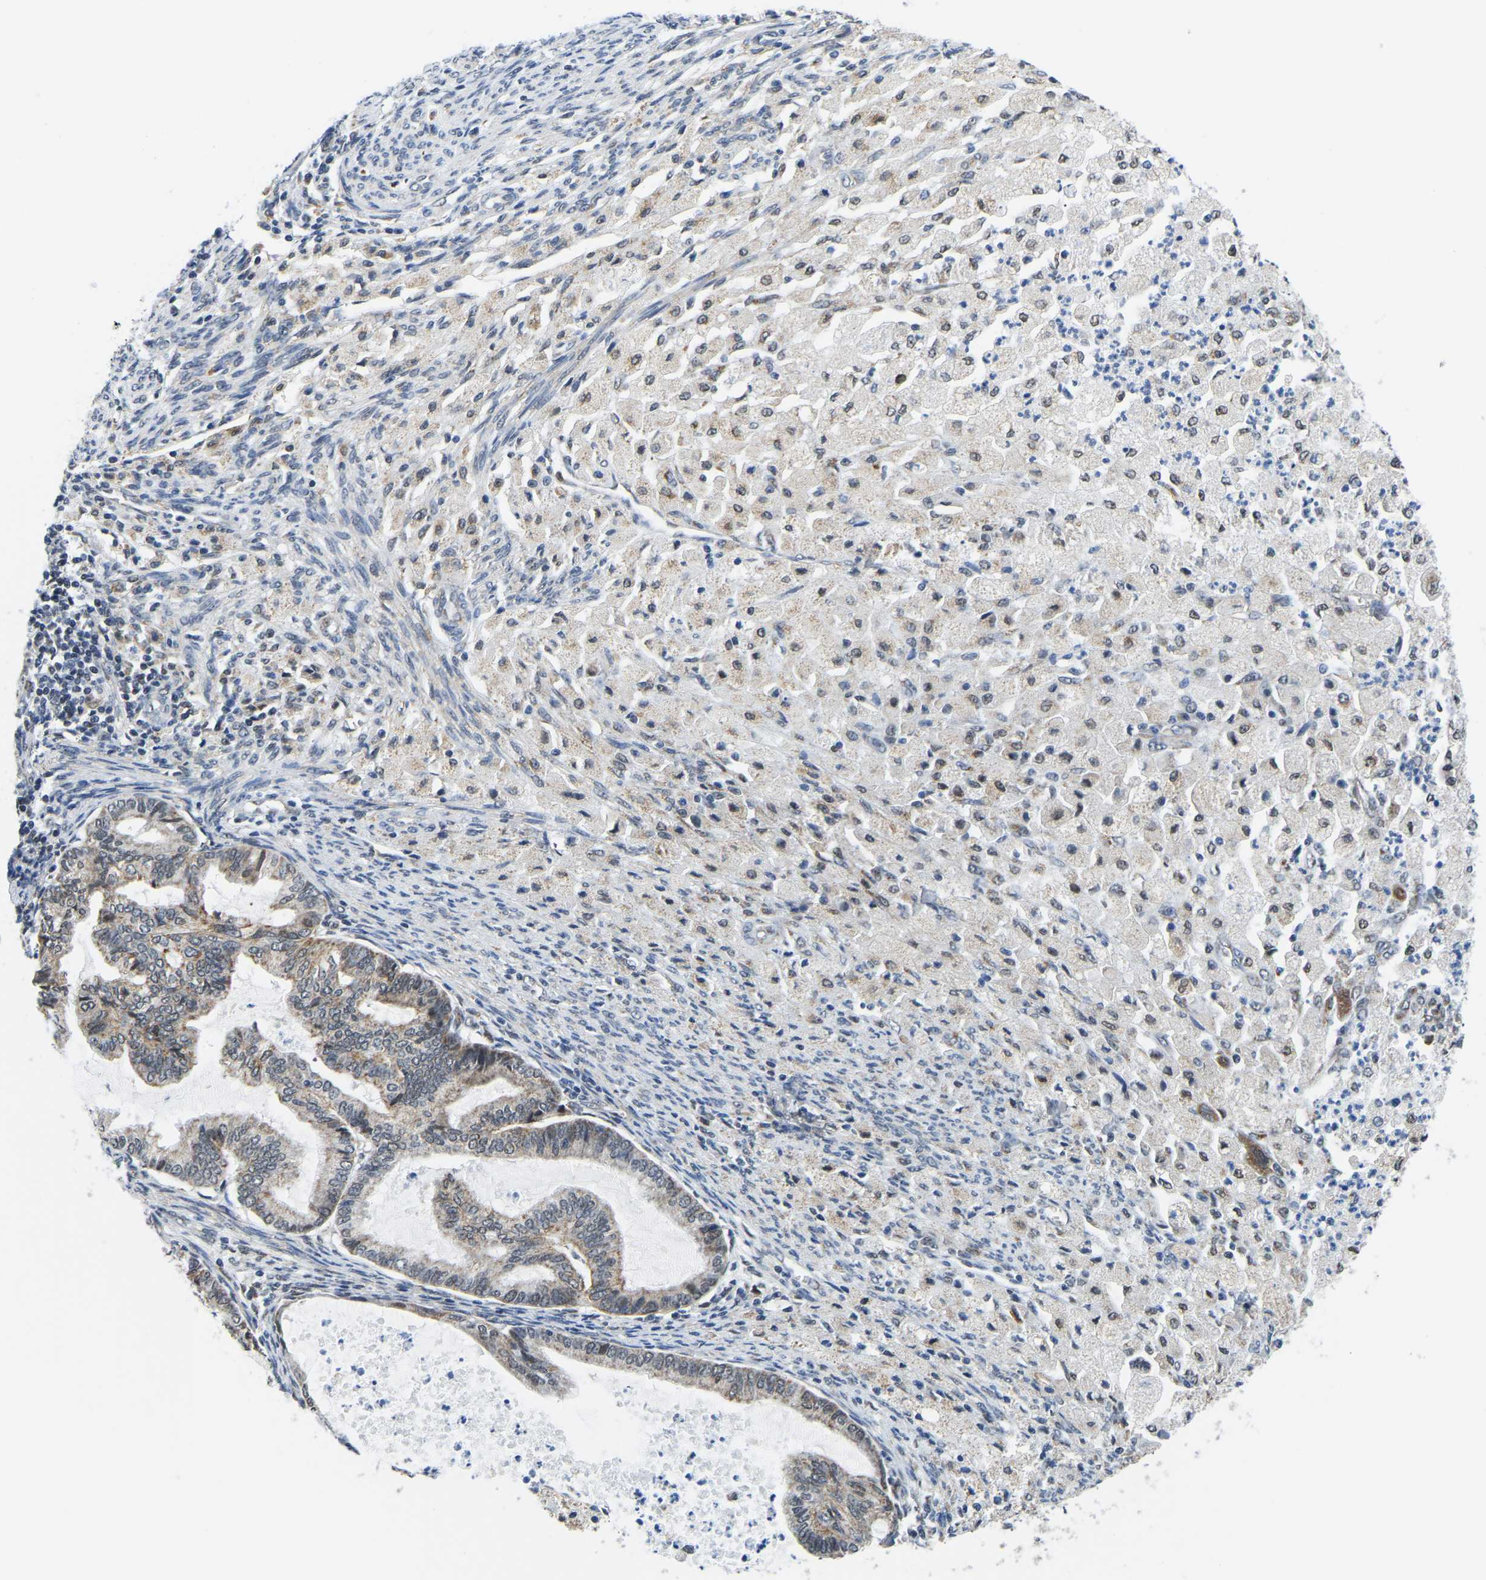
{"staining": {"intensity": "moderate", "quantity": ">75%", "location": "cytoplasmic/membranous"}, "tissue": "cervical cancer", "cell_type": "Tumor cells", "image_type": "cancer", "snomed": [{"axis": "morphology", "description": "Normal tissue, NOS"}, {"axis": "morphology", "description": "Adenocarcinoma, NOS"}, {"axis": "topography", "description": "Cervix"}, {"axis": "topography", "description": "Endometrium"}], "caption": "Immunohistochemical staining of cervical cancer (adenocarcinoma) shows medium levels of moderate cytoplasmic/membranous expression in about >75% of tumor cells. The staining is performed using DAB brown chromogen to label protein expression. The nuclei are counter-stained blue using hematoxylin.", "gene": "BNIP3L", "patient": {"sex": "female", "age": 86}}